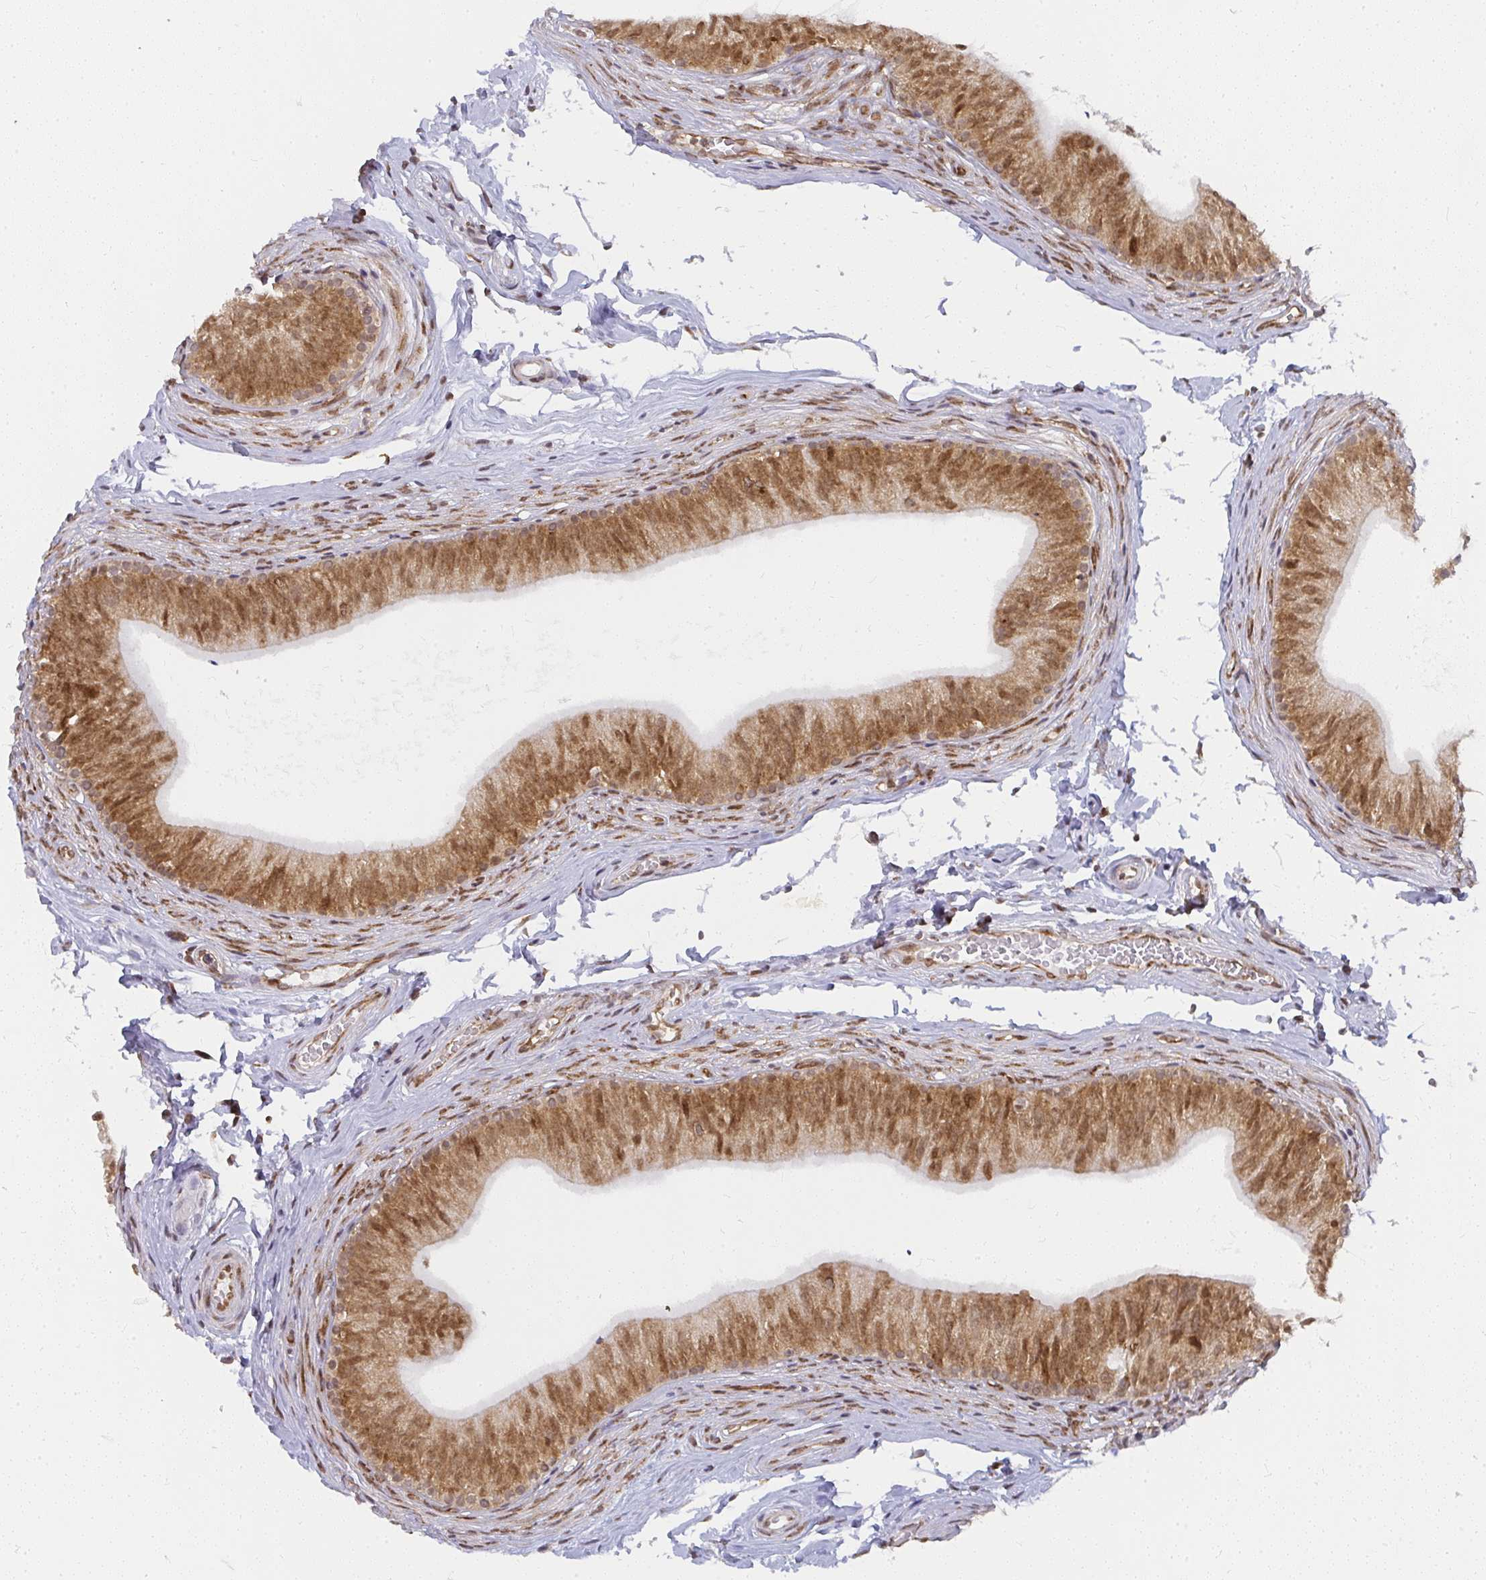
{"staining": {"intensity": "moderate", "quantity": ">75%", "location": "cytoplasmic/membranous,nuclear"}, "tissue": "epididymis", "cell_type": "Glandular cells", "image_type": "normal", "snomed": [{"axis": "morphology", "description": "Normal tissue, NOS"}, {"axis": "topography", "description": "Epididymis, spermatic cord, NOS"}, {"axis": "topography", "description": "Epididymis"}, {"axis": "topography", "description": "Peripheral nerve tissue"}], "caption": "Brown immunohistochemical staining in unremarkable epididymis shows moderate cytoplasmic/membranous,nuclear expression in about >75% of glandular cells. The protein is stained brown, and the nuclei are stained in blue (DAB (3,3'-diaminobenzidine) IHC with brightfield microscopy, high magnification).", "gene": "SYNCRIP", "patient": {"sex": "male", "age": 29}}